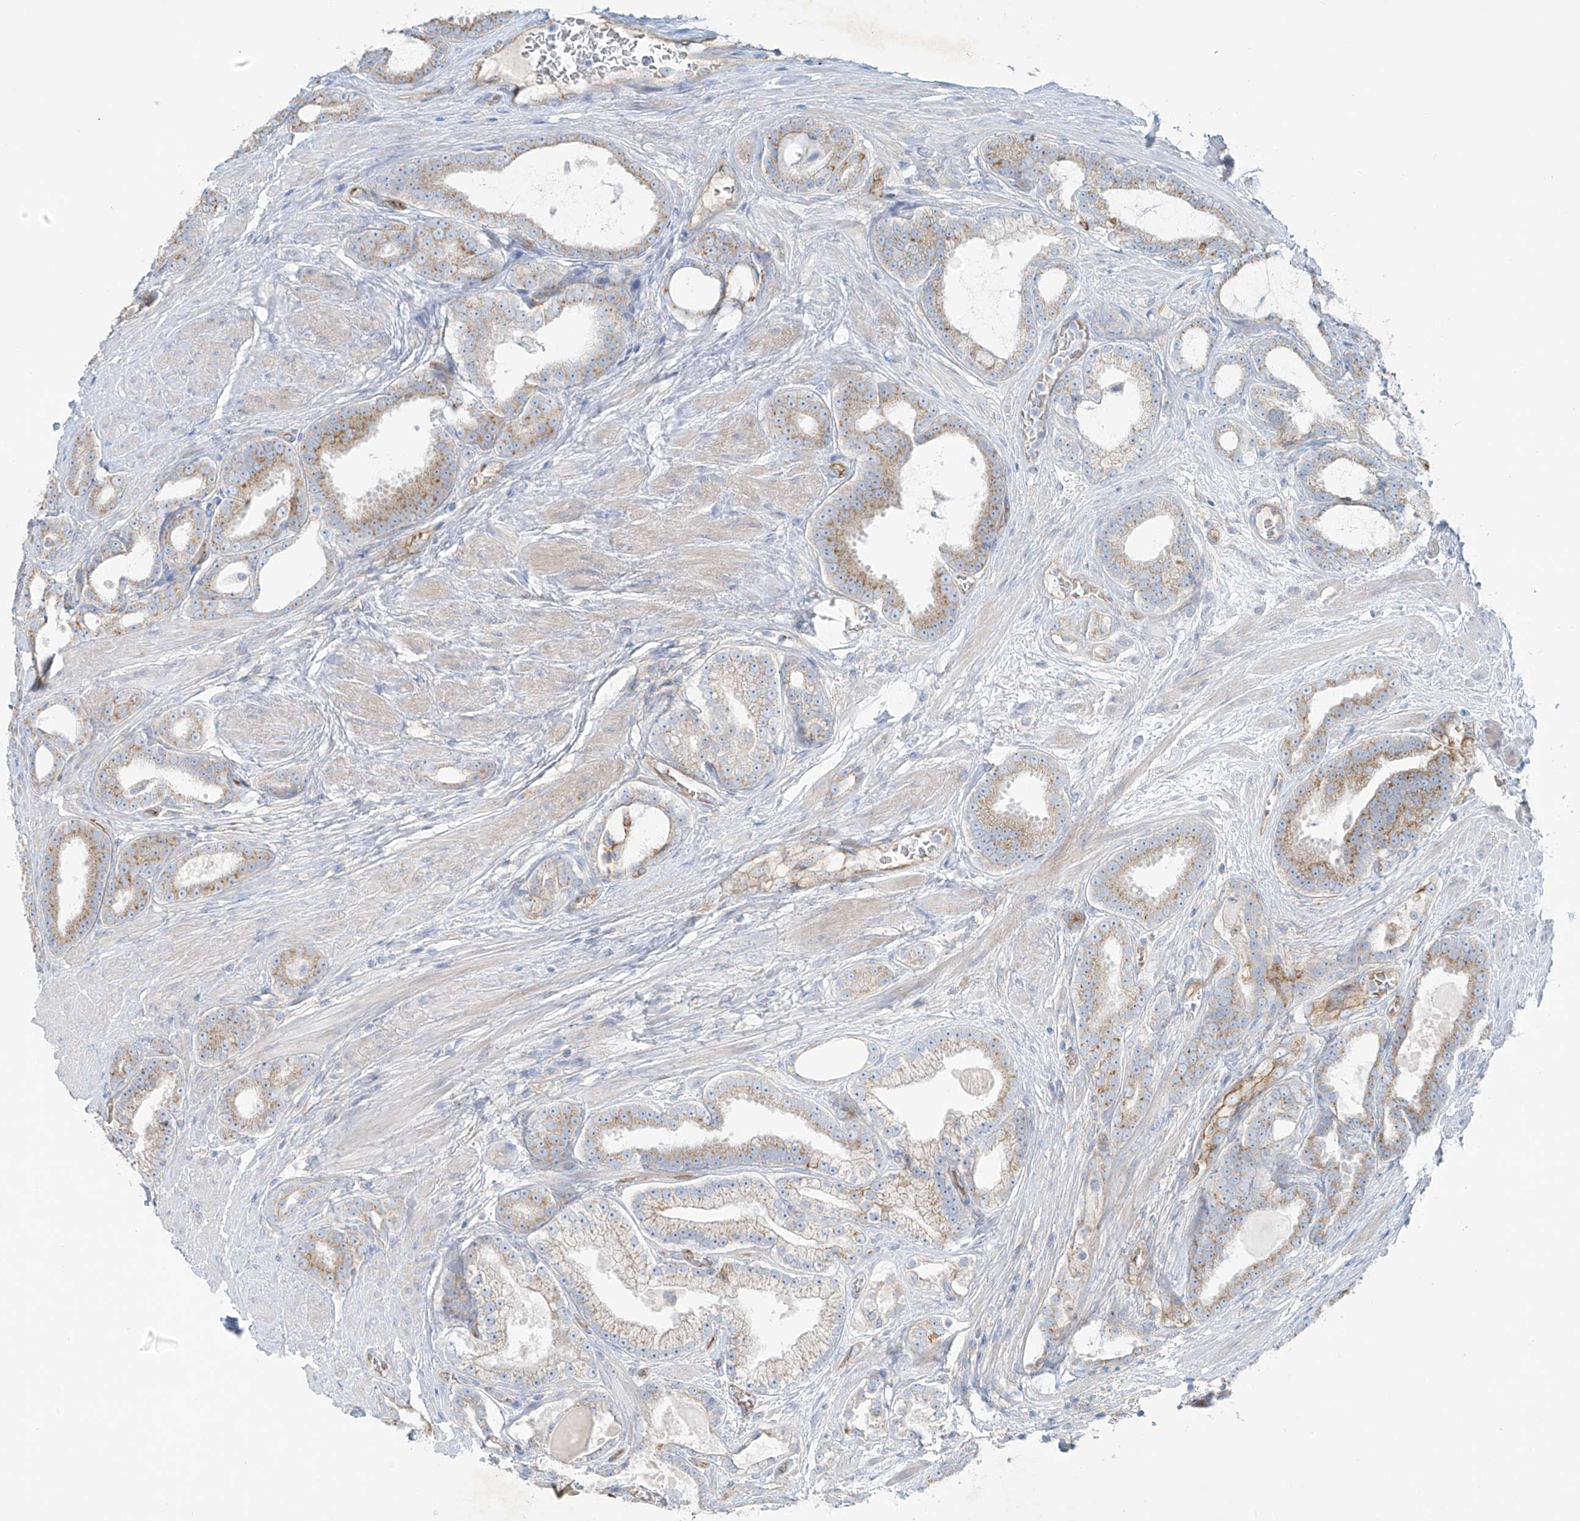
{"staining": {"intensity": "moderate", "quantity": "25%-75%", "location": "cytoplasmic/membranous"}, "tissue": "prostate cancer", "cell_type": "Tumor cells", "image_type": "cancer", "snomed": [{"axis": "morphology", "description": "Adenocarcinoma, High grade"}, {"axis": "topography", "description": "Prostate"}], "caption": "Protein staining by immunohistochemistry (IHC) demonstrates moderate cytoplasmic/membranous positivity in approximately 25%-75% of tumor cells in adenocarcinoma (high-grade) (prostate).", "gene": "VAMP5", "patient": {"sex": "male", "age": 60}}